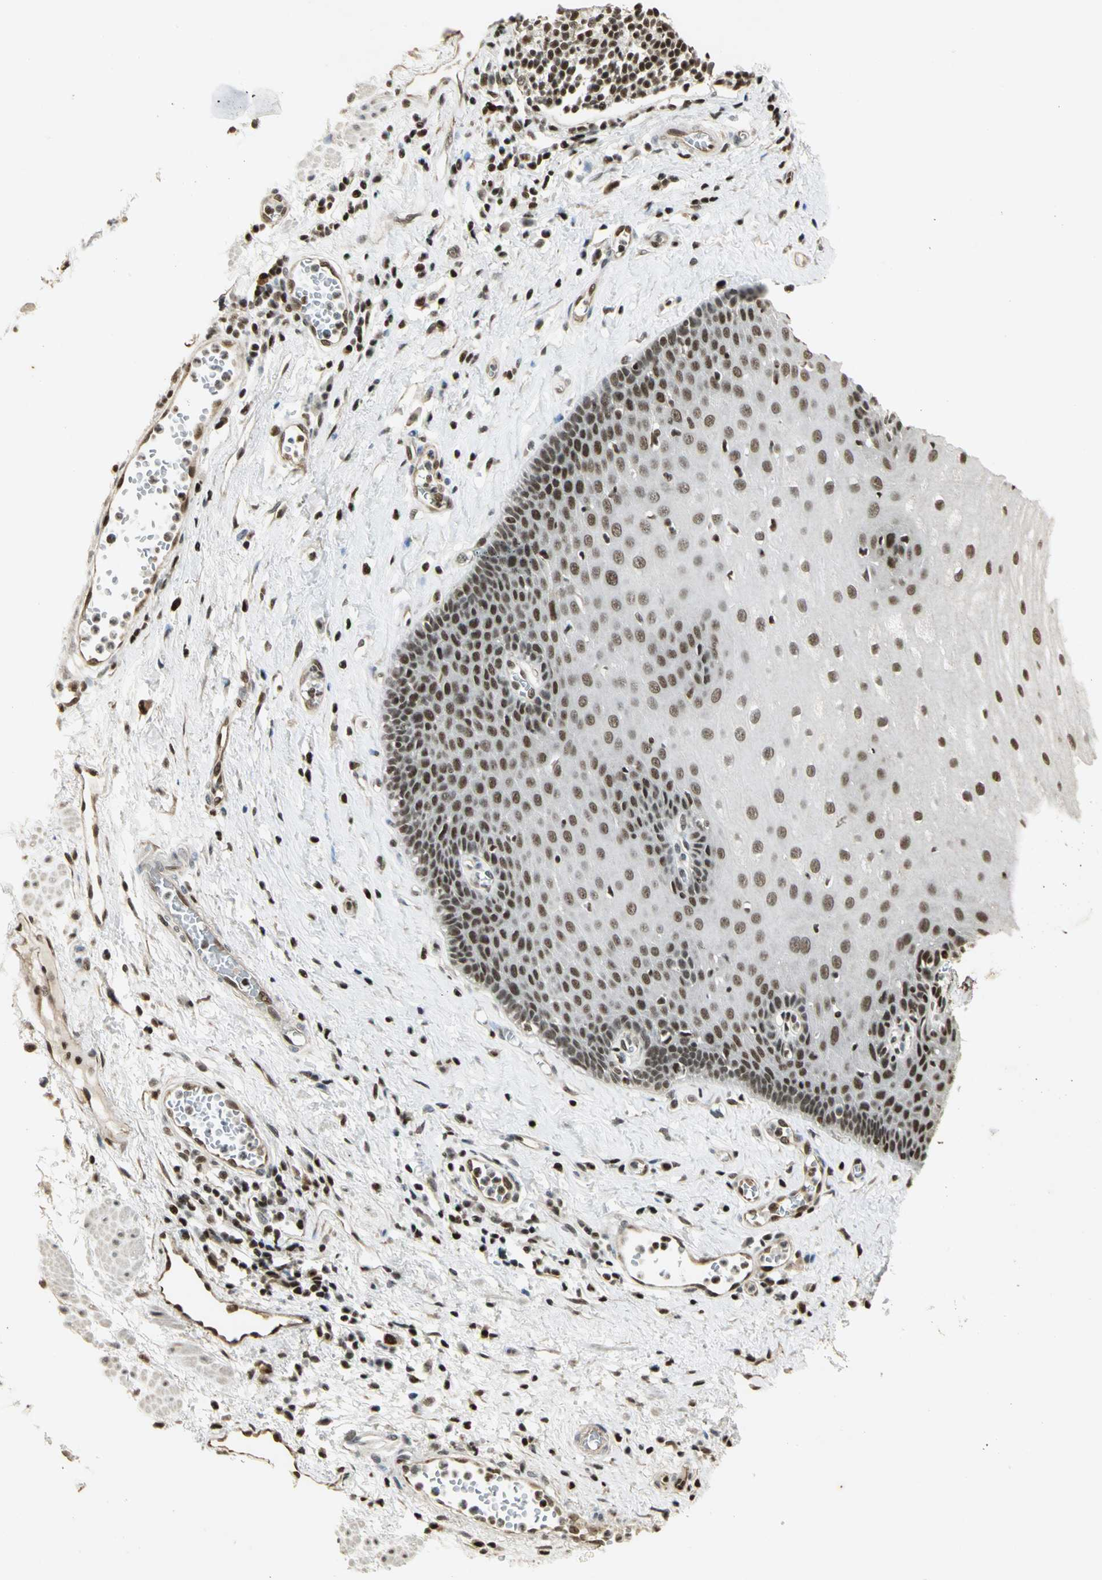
{"staining": {"intensity": "moderate", "quantity": ">75%", "location": "nuclear"}, "tissue": "esophagus", "cell_type": "Squamous epithelial cells", "image_type": "normal", "snomed": [{"axis": "morphology", "description": "Normal tissue, NOS"}, {"axis": "morphology", "description": "Squamous cell carcinoma, NOS"}, {"axis": "topography", "description": "Esophagus"}], "caption": "Immunohistochemical staining of benign esophagus displays moderate nuclear protein expression in about >75% of squamous epithelial cells. Immunohistochemistry (ihc) stains the protein of interest in brown and the nuclei are stained blue.", "gene": "ELF1", "patient": {"sex": "male", "age": 65}}